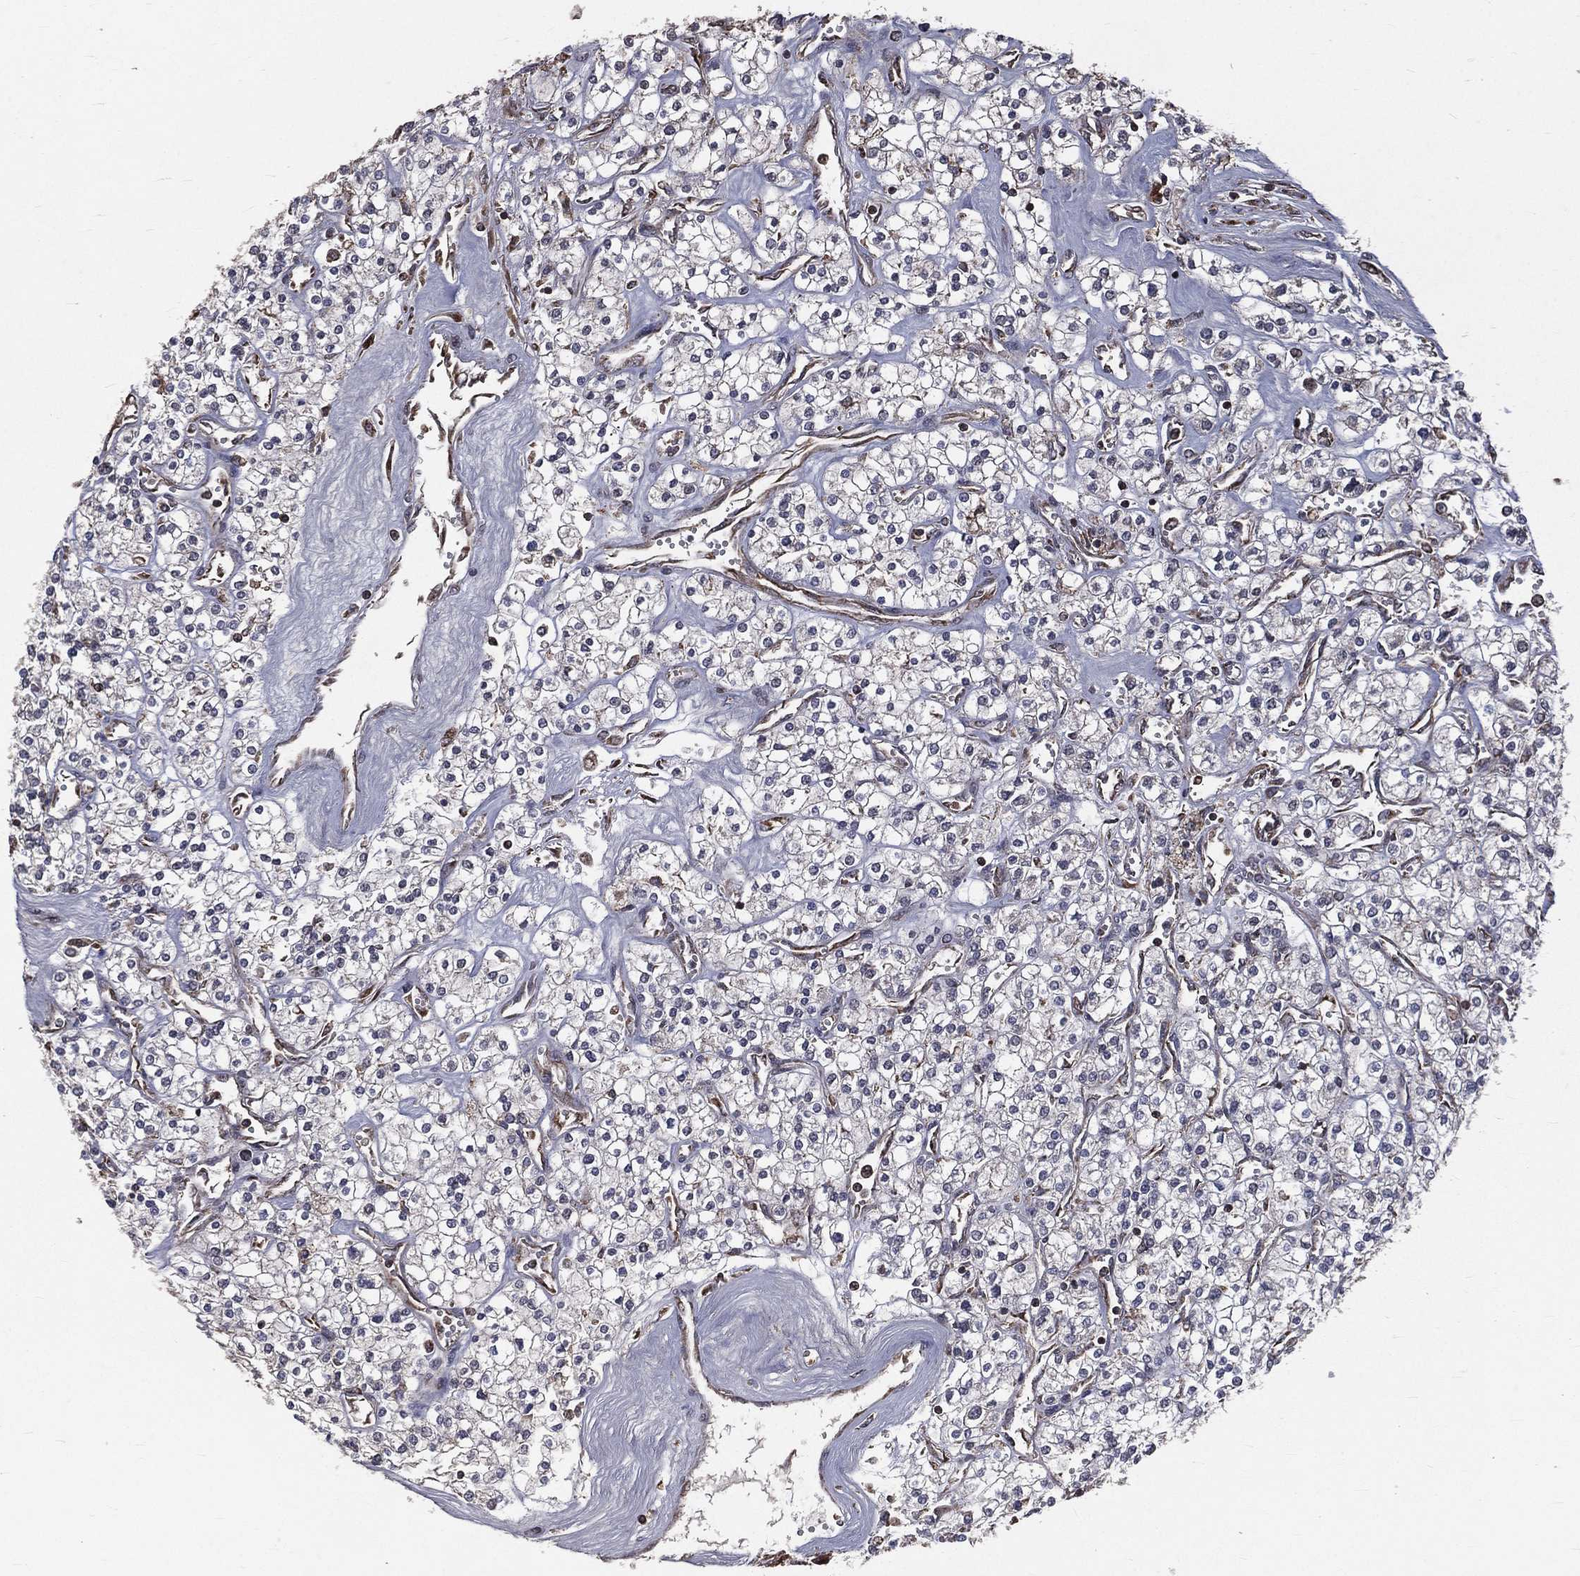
{"staining": {"intensity": "negative", "quantity": "none", "location": "none"}, "tissue": "renal cancer", "cell_type": "Tumor cells", "image_type": "cancer", "snomed": [{"axis": "morphology", "description": "Adenocarcinoma, NOS"}, {"axis": "topography", "description": "Kidney"}], "caption": "A high-resolution image shows immunohistochemistry staining of renal cancer, which reveals no significant positivity in tumor cells. (DAB (3,3'-diaminobenzidine) immunohistochemistry visualized using brightfield microscopy, high magnification).", "gene": "OLFML1", "patient": {"sex": "male", "age": 80}}